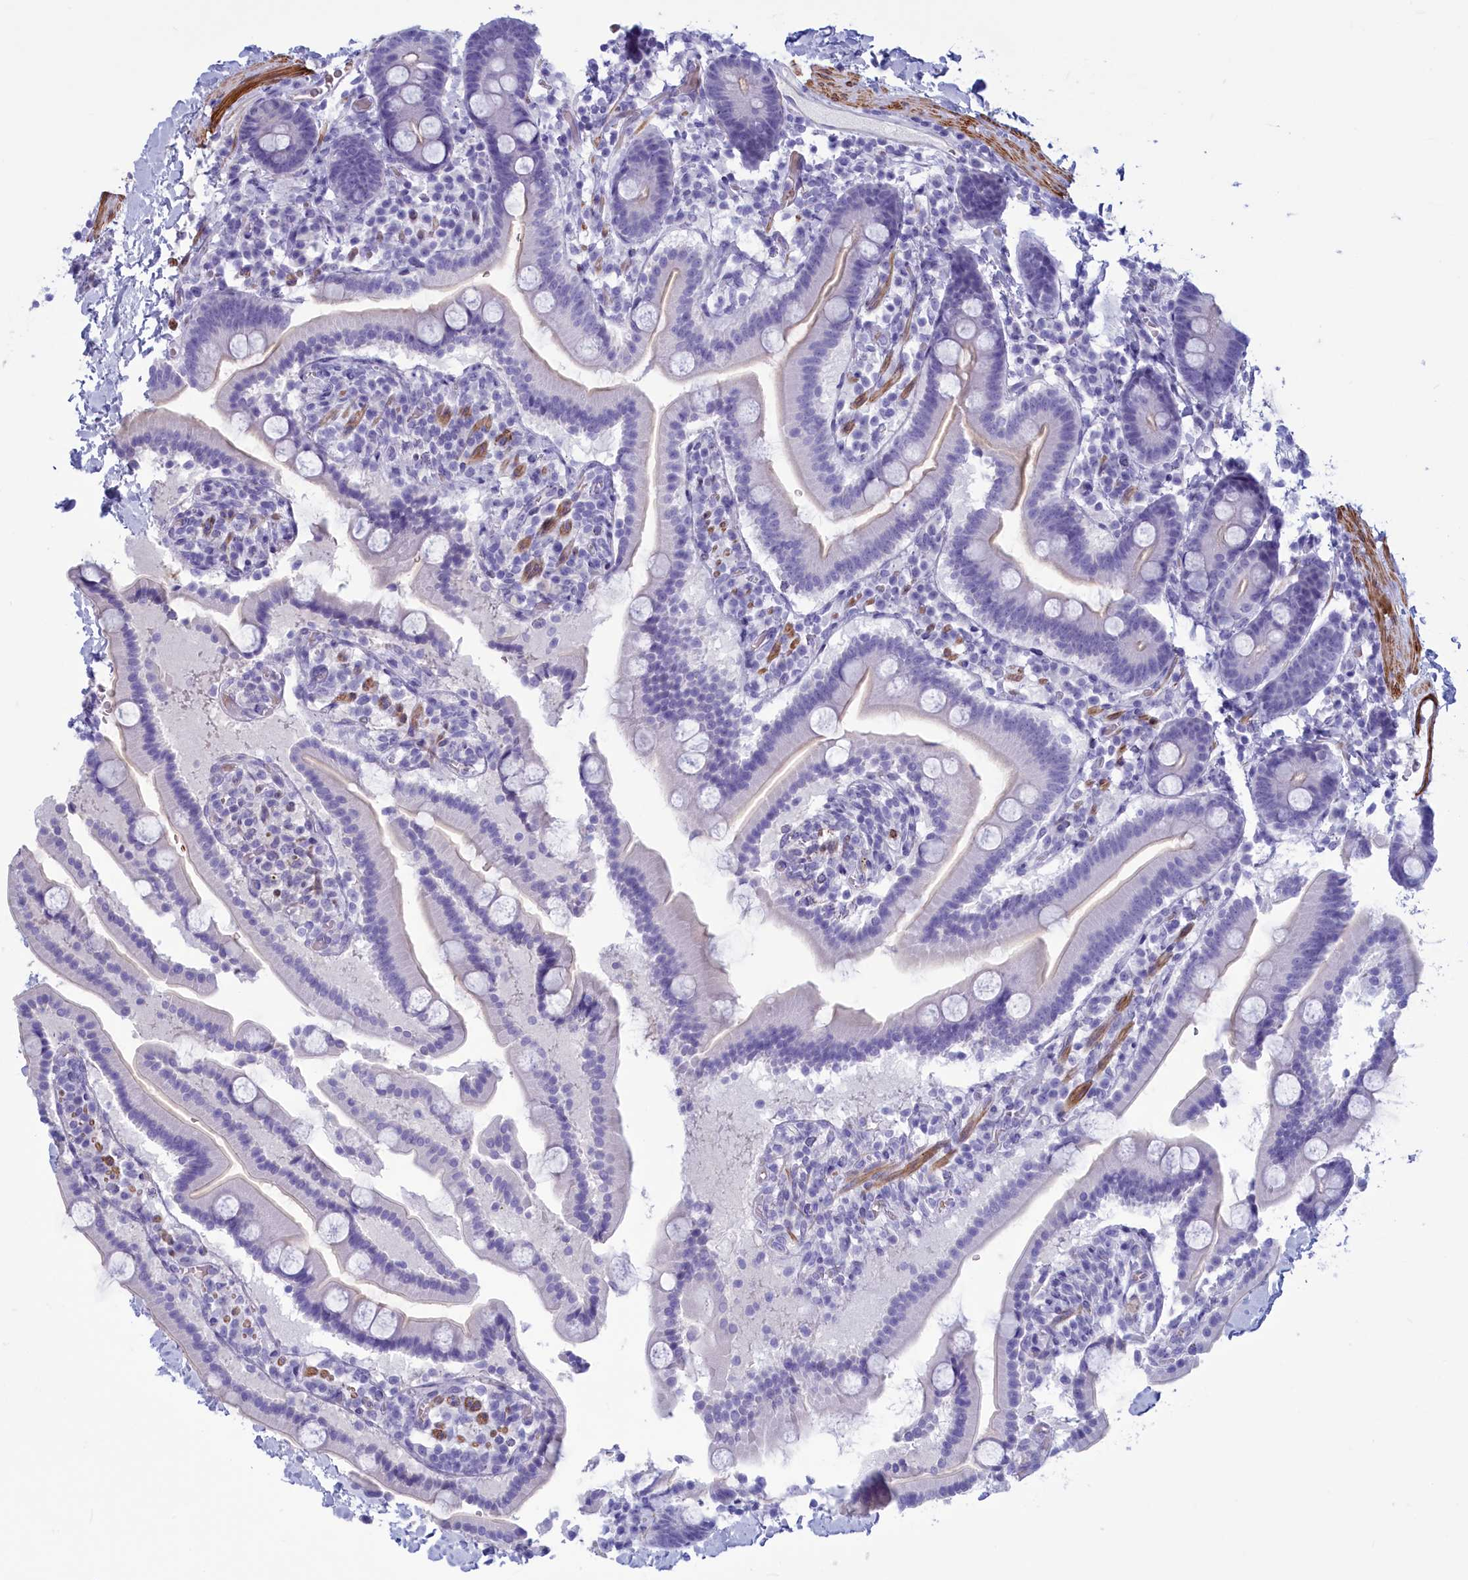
{"staining": {"intensity": "negative", "quantity": "none", "location": "none"}, "tissue": "duodenum", "cell_type": "Glandular cells", "image_type": "normal", "snomed": [{"axis": "morphology", "description": "Normal tissue, NOS"}, {"axis": "topography", "description": "Duodenum"}], "caption": "Glandular cells are negative for brown protein staining in normal duodenum.", "gene": "GAPDHS", "patient": {"sex": "male", "age": 55}}